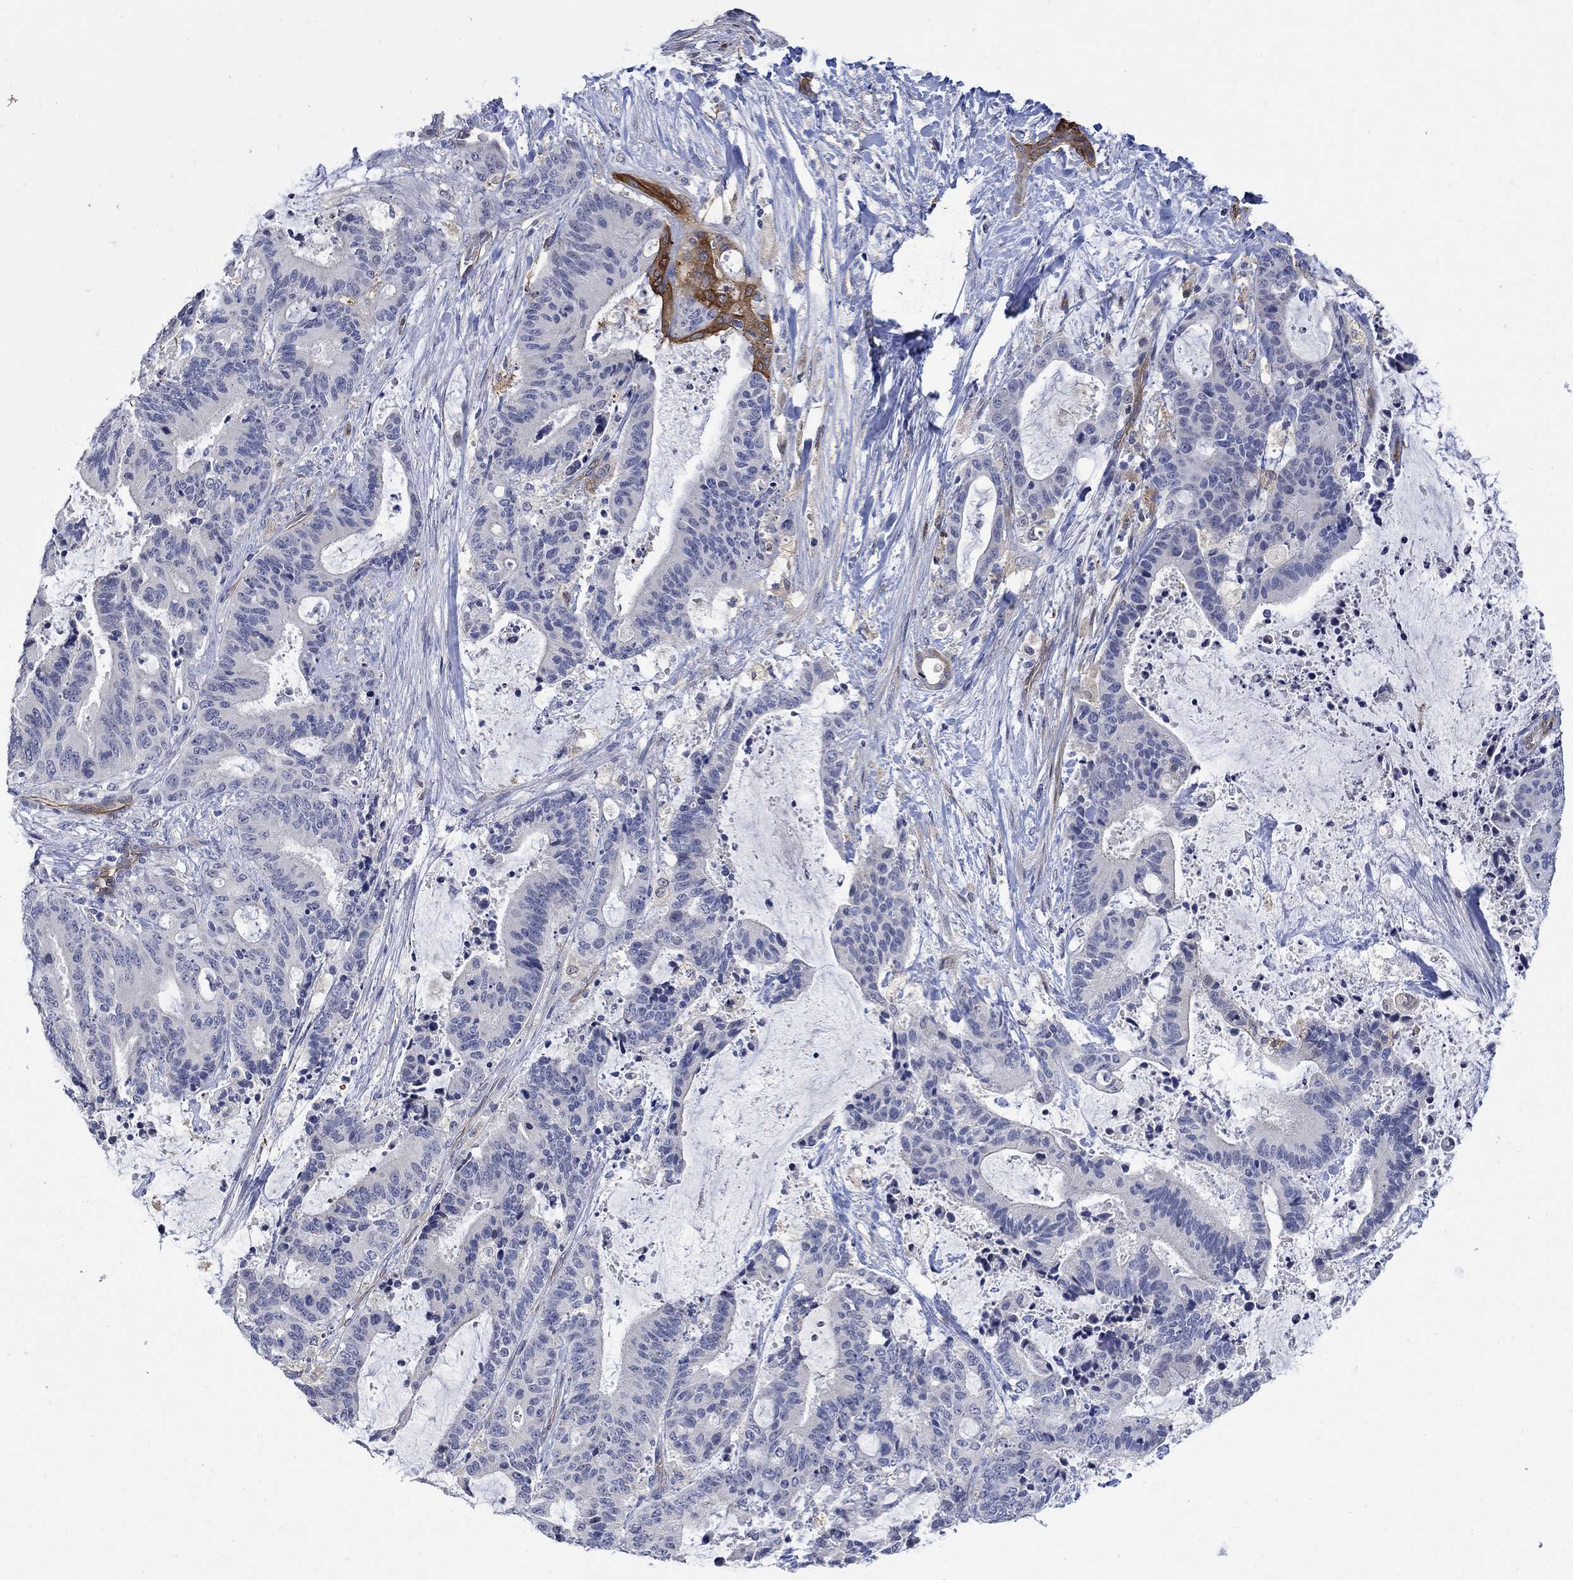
{"staining": {"intensity": "negative", "quantity": "none", "location": "none"}, "tissue": "liver cancer", "cell_type": "Tumor cells", "image_type": "cancer", "snomed": [{"axis": "morphology", "description": "Cholangiocarcinoma"}, {"axis": "topography", "description": "Liver"}], "caption": "High power microscopy micrograph of an immunohistochemistry (IHC) micrograph of liver cancer (cholangiocarcinoma), revealing no significant positivity in tumor cells. Brightfield microscopy of immunohistochemistry stained with DAB (3,3'-diaminobenzidine) (brown) and hematoxylin (blue), captured at high magnification.", "gene": "TGM2", "patient": {"sex": "female", "age": 73}}